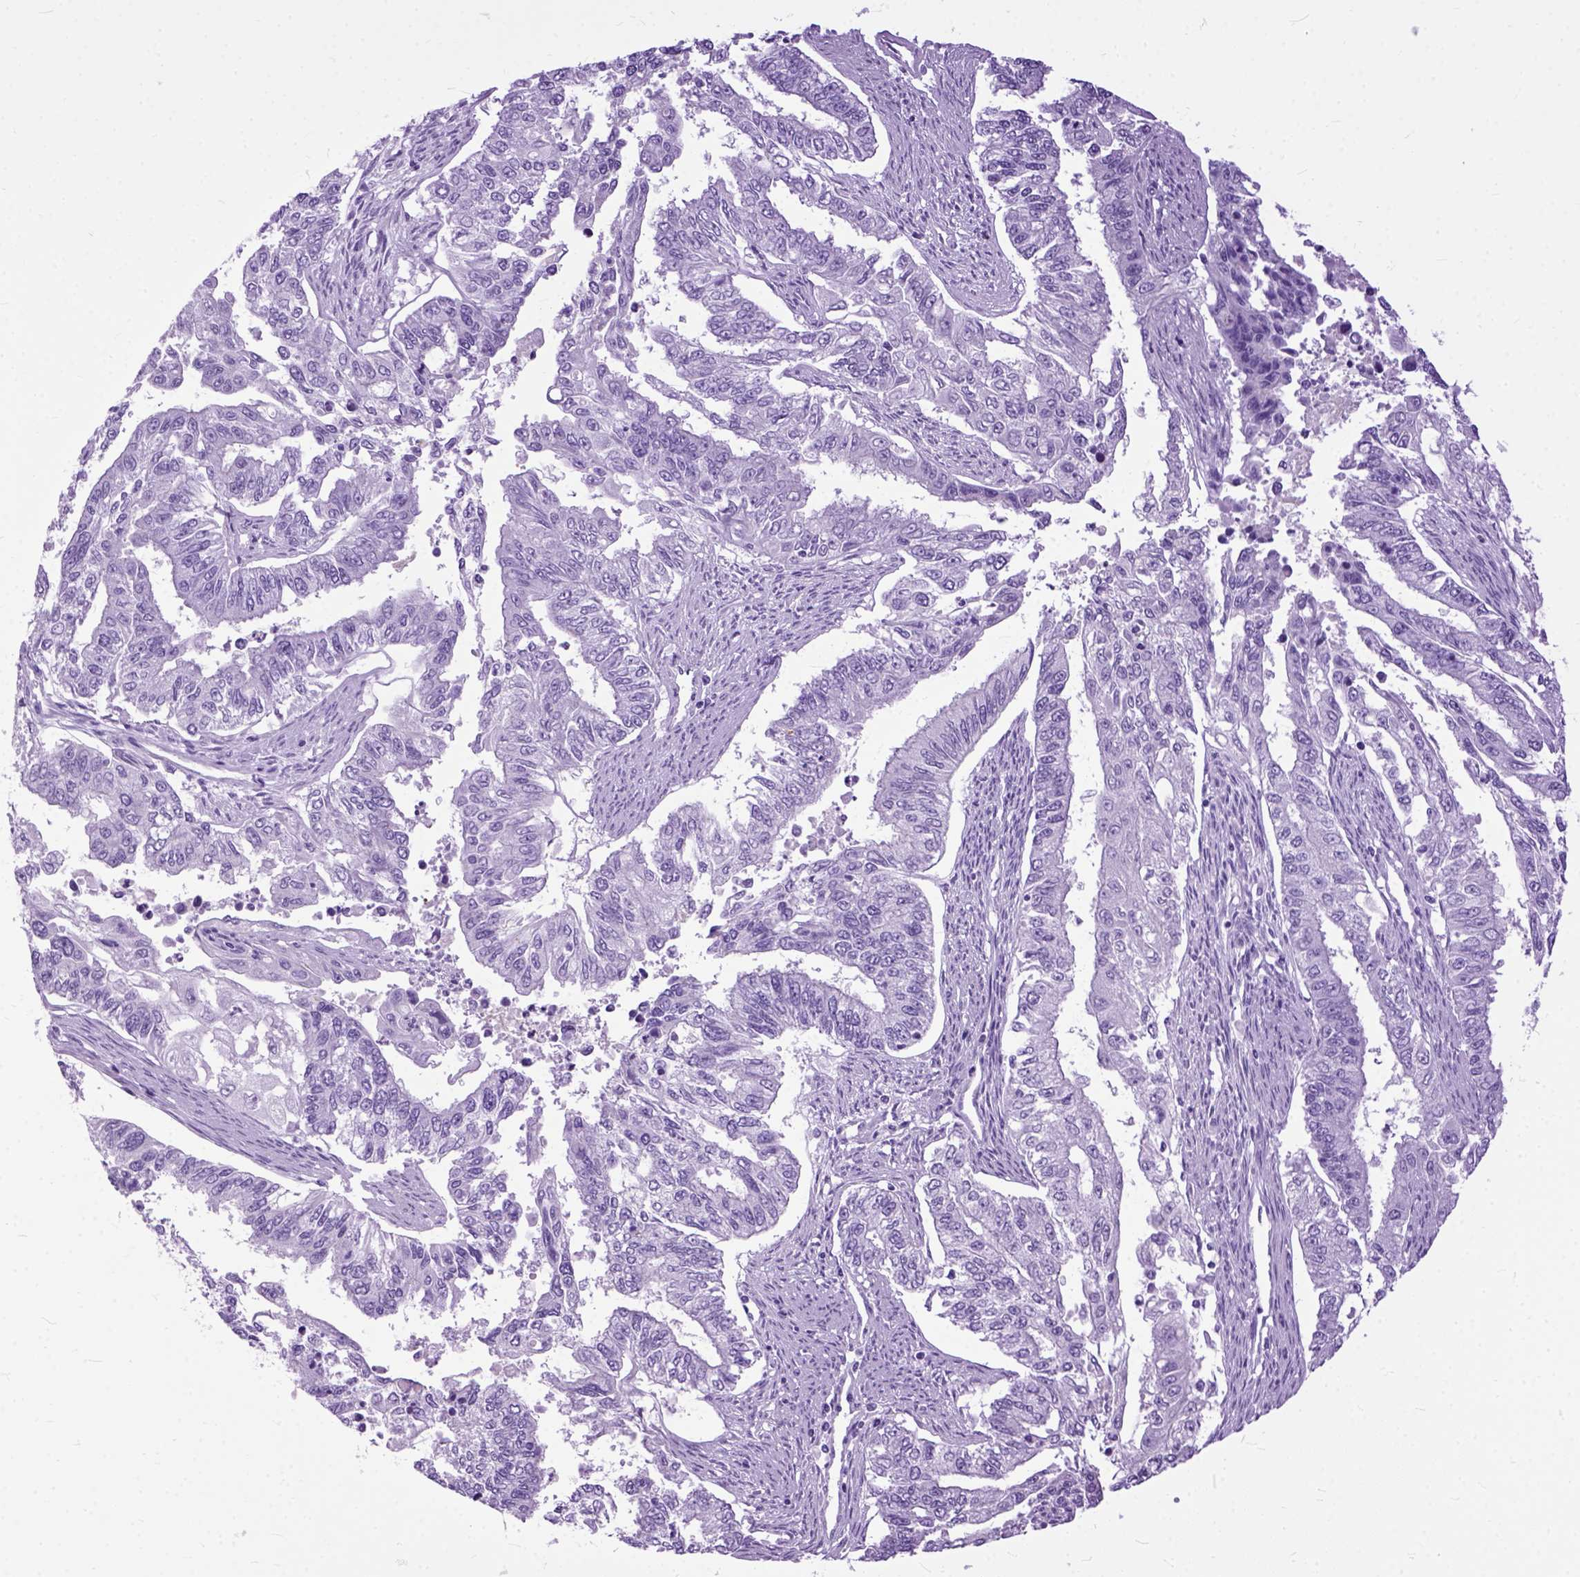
{"staining": {"intensity": "negative", "quantity": "none", "location": "none"}, "tissue": "endometrial cancer", "cell_type": "Tumor cells", "image_type": "cancer", "snomed": [{"axis": "morphology", "description": "Adenocarcinoma, NOS"}, {"axis": "topography", "description": "Uterus"}], "caption": "The photomicrograph exhibits no significant staining in tumor cells of endometrial cancer (adenocarcinoma).", "gene": "GNGT1", "patient": {"sex": "female", "age": 59}}